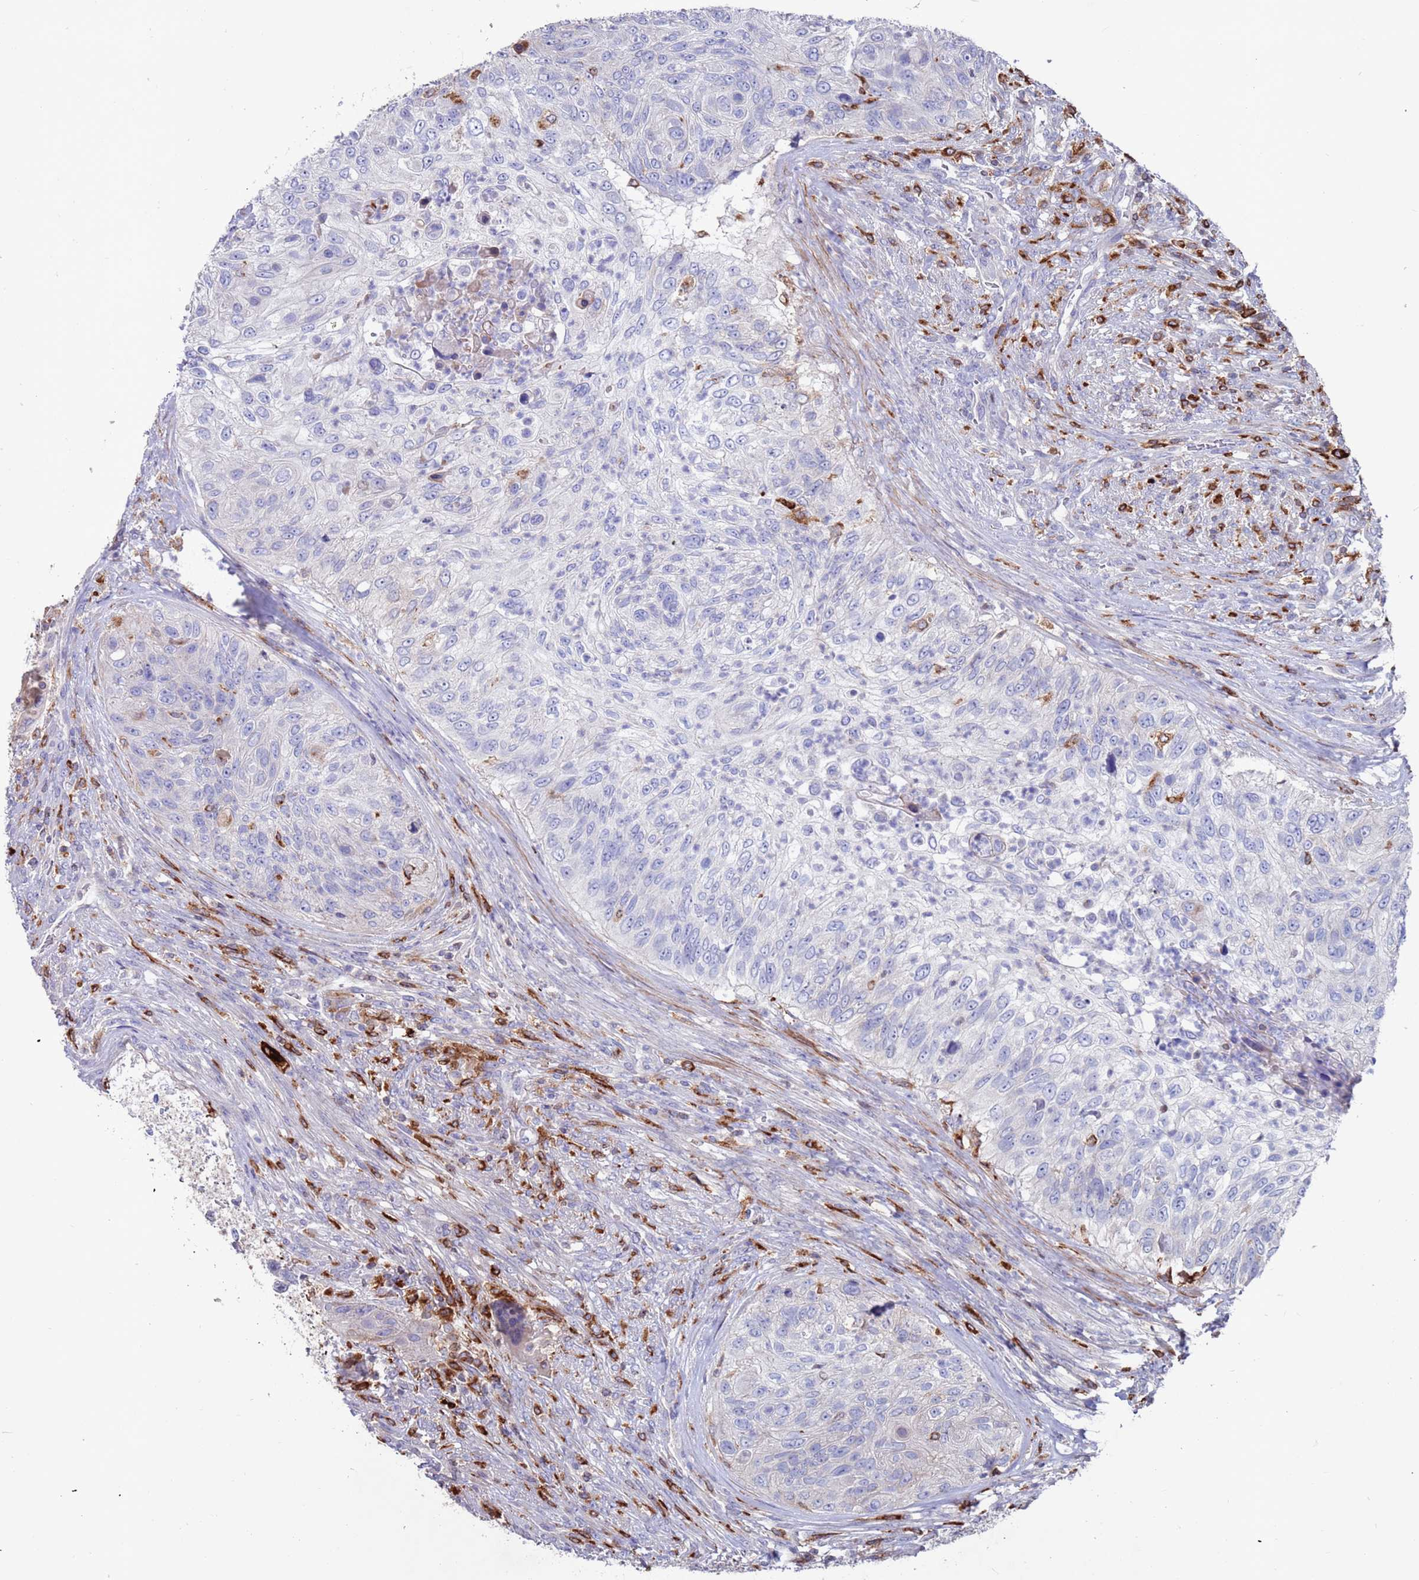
{"staining": {"intensity": "negative", "quantity": "none", "location": "none"}, "tissue": "urothelial cancer", "cell_type": "Tumor cells", "image_type": "cancer", "snomed": [{"axis": "morphology", "description": "Urothelial carcinoma, High grade"}, {"axis": "topography", "description": "Urinary bladder"}], "caption": "The immunohistochemistry histopathology image has no significant positivity in tumor cells of urothelial cancer tissue. (DAB IHC visualized using brightfield microscopy, high magnification).", "gene": "GREB1L", "patient": {"sex": "female", "age": 60}}